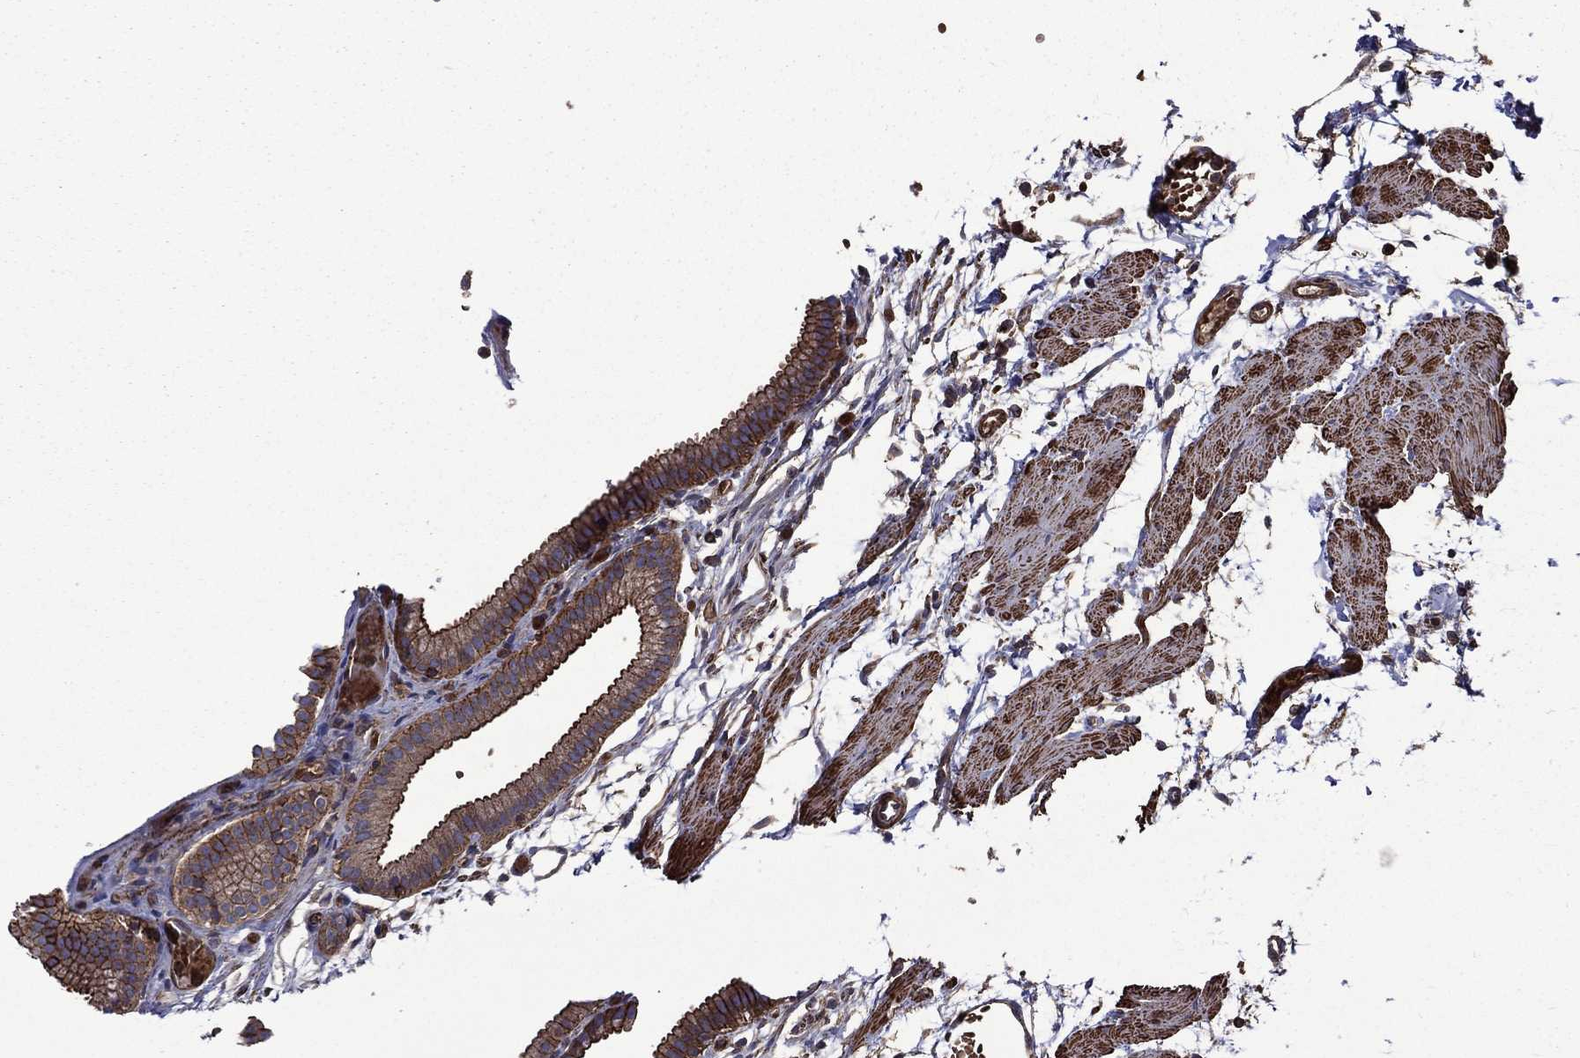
{"staining": {"intensity": "strong", "quantity": ">75%", "location": "cytoplasmic/membranous"}, "tissue": "gallbladder", "cell_type": "Glandular cells", "image_type": "normal", "snomed": [{"axis": "morphology", "description": "Normal tissue, NOS"}, {"axis": "topography", "description": "Gallbladder"}, {"axis": "topography", "description": "Peripheral nerve tissue"}], "caption": "This is a micrograph of immunohistochemistry (IHC) staining of normal gallbladder, which shows strong expression in the cytoplasmic/membranous of glandular cells.", "gene": "PLPP3", "patient": {"sex": "female", "age": 45}}